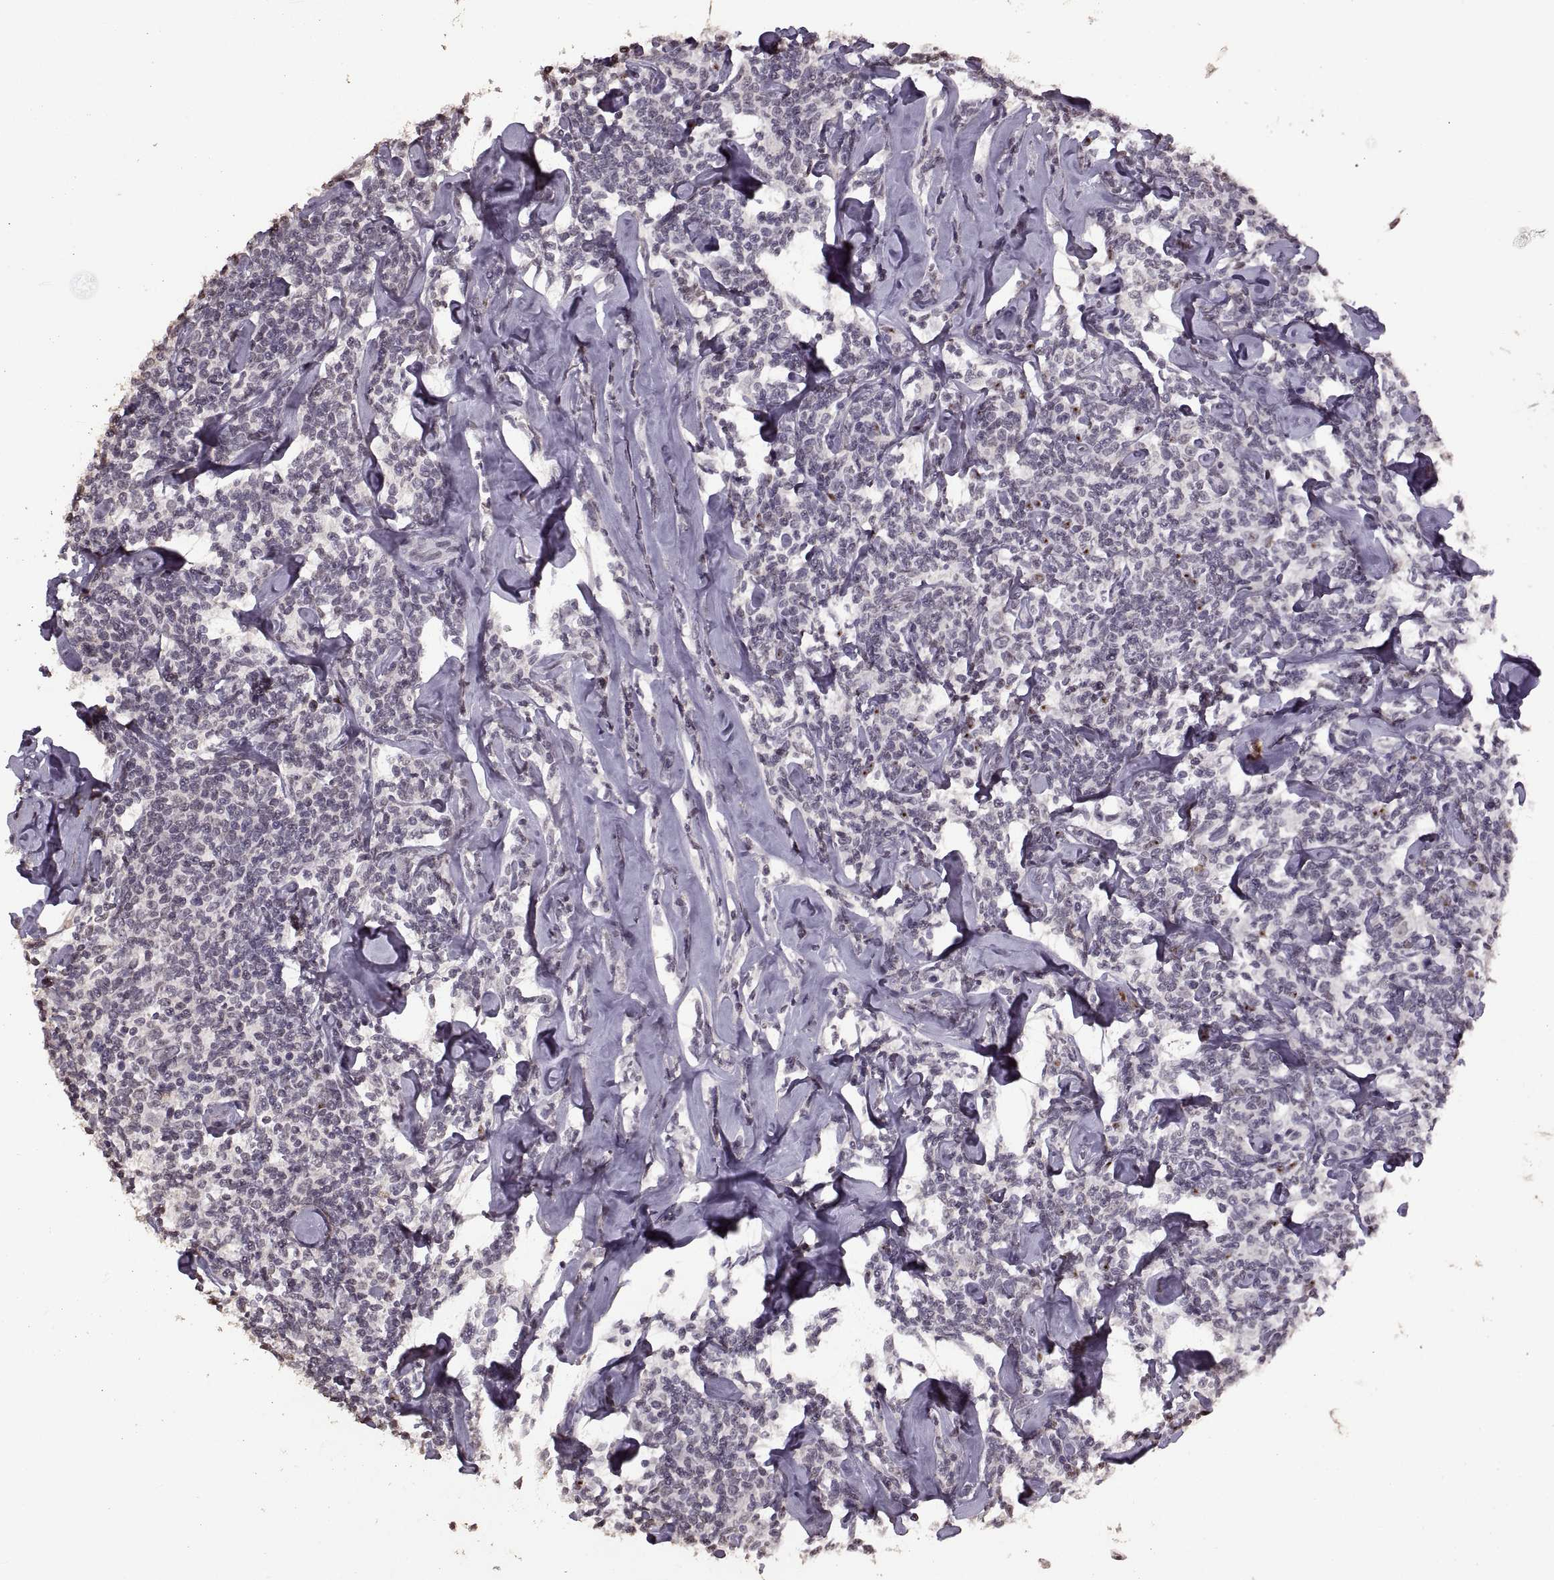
{"staining": {"intensity": "negative", "quantity": "none", "location": "none"}, "tissue": "lymphoma", "cell_type": "Tumor cells", "image_type": "cancer", "snomed": [{"axis": "morphology", "description": "Malignant lymphoma, non-Hodgkin's type, Low grade"}, {"axis": "topography", "description": "Lymph node"}], "caption": "The immunohistochemistry micrograph has no significant expression in tumor cells of malignant lymphoma, non-Hodgkin's type (low-grade) tissue.", "gene": "PALS1", "patient": {"sex": "female", "age": 56}}